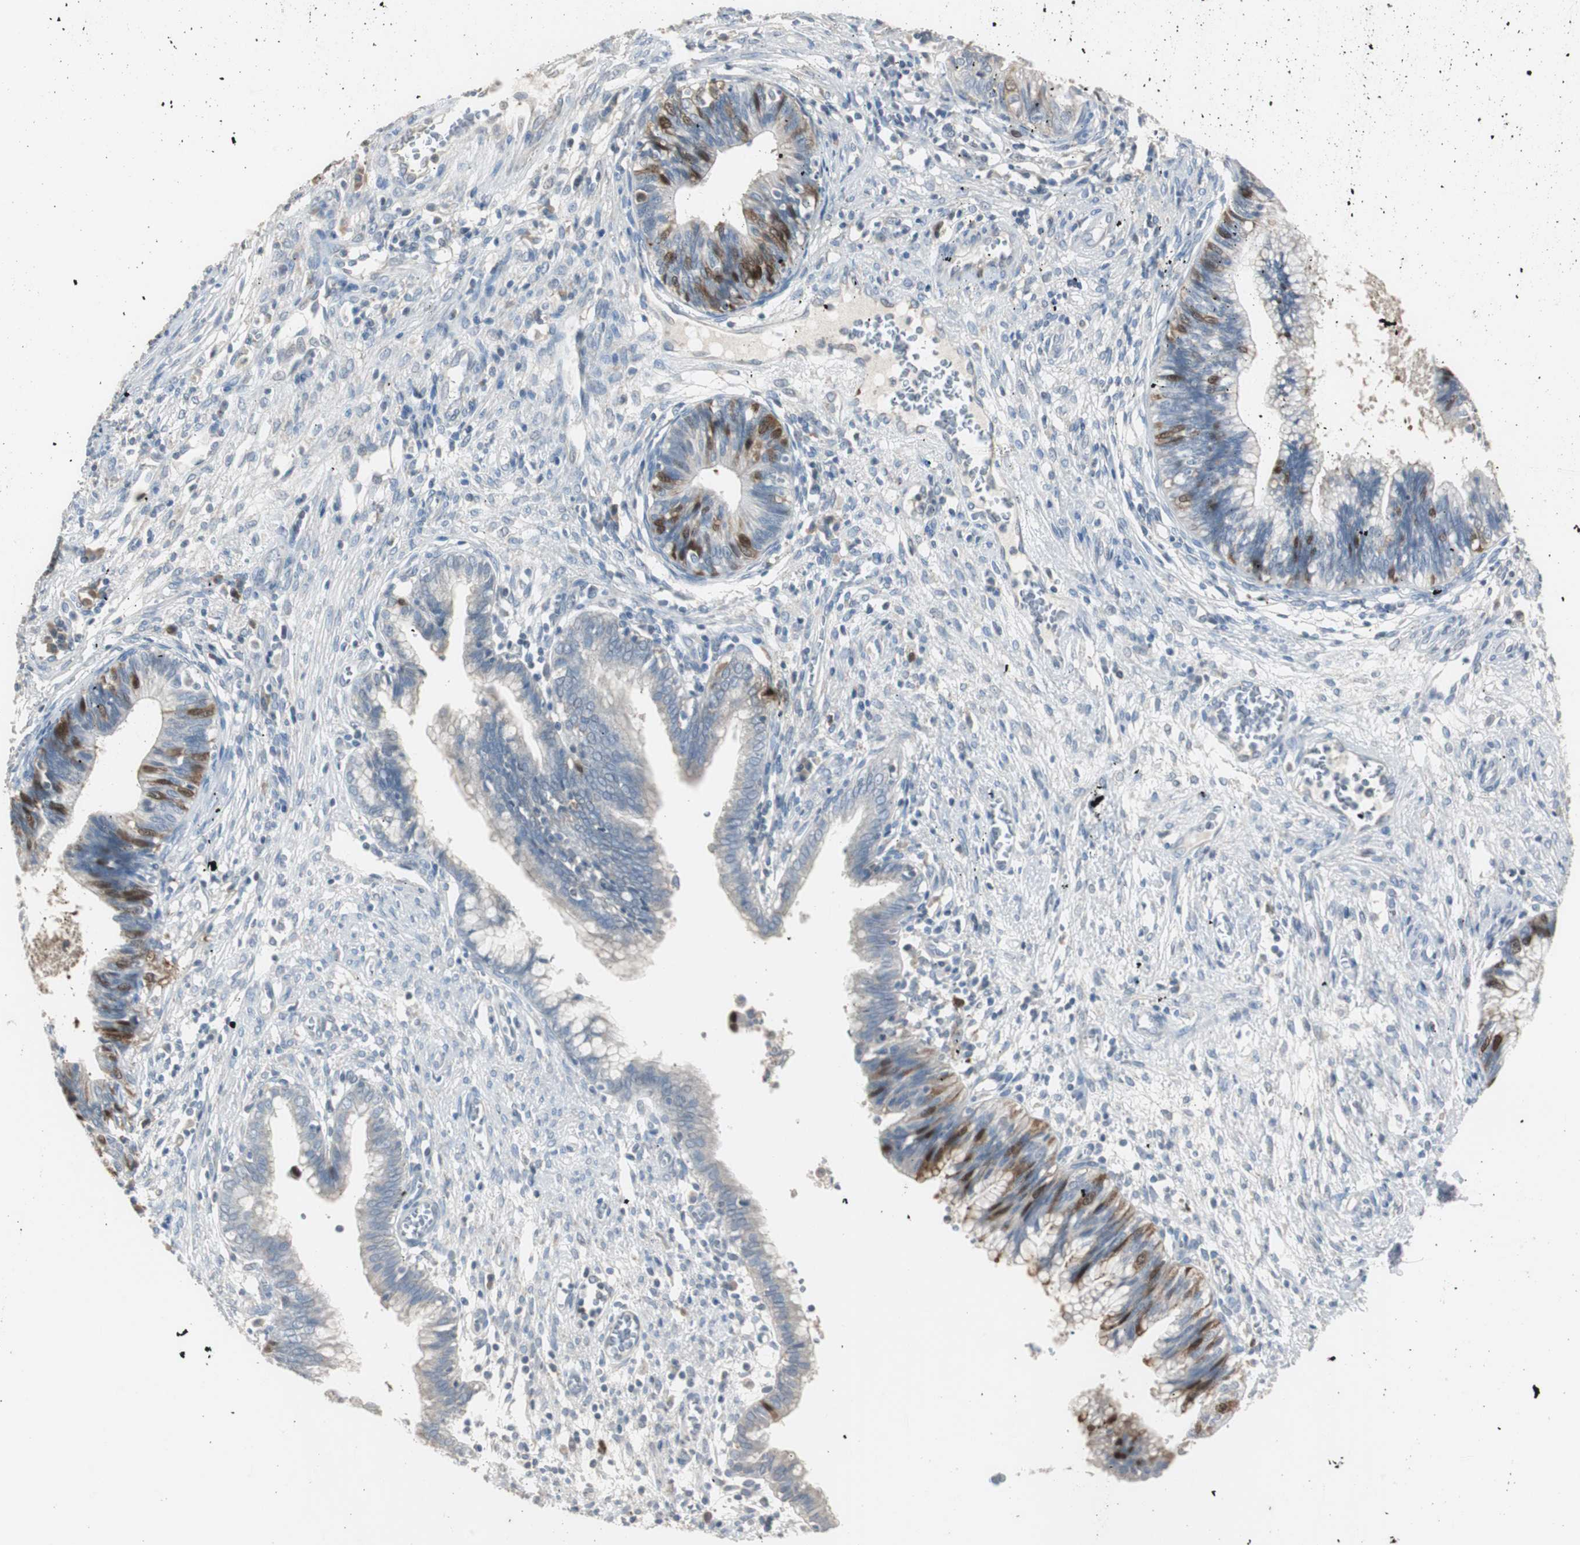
{"staining": {"intensity": "moderate", "quantity": "<25%", "location": "cytoplasmic/membranous"}, "tissue": "cervical cancer", "cell_type": "Tumor cells", "image_type": "cancer", "snomed": [{"axis": "morphology", "description": "Adenocarcinoma, NOS"}, {"axis": "topography", "description": "Cervix"}], "caption": "A brown stain labels moderate cytoplasmic/membranous positivity of a protein in human cervical cancer tumor cells.", "gene": "TK1", "patient": {"sex": "female", "age": 44}}